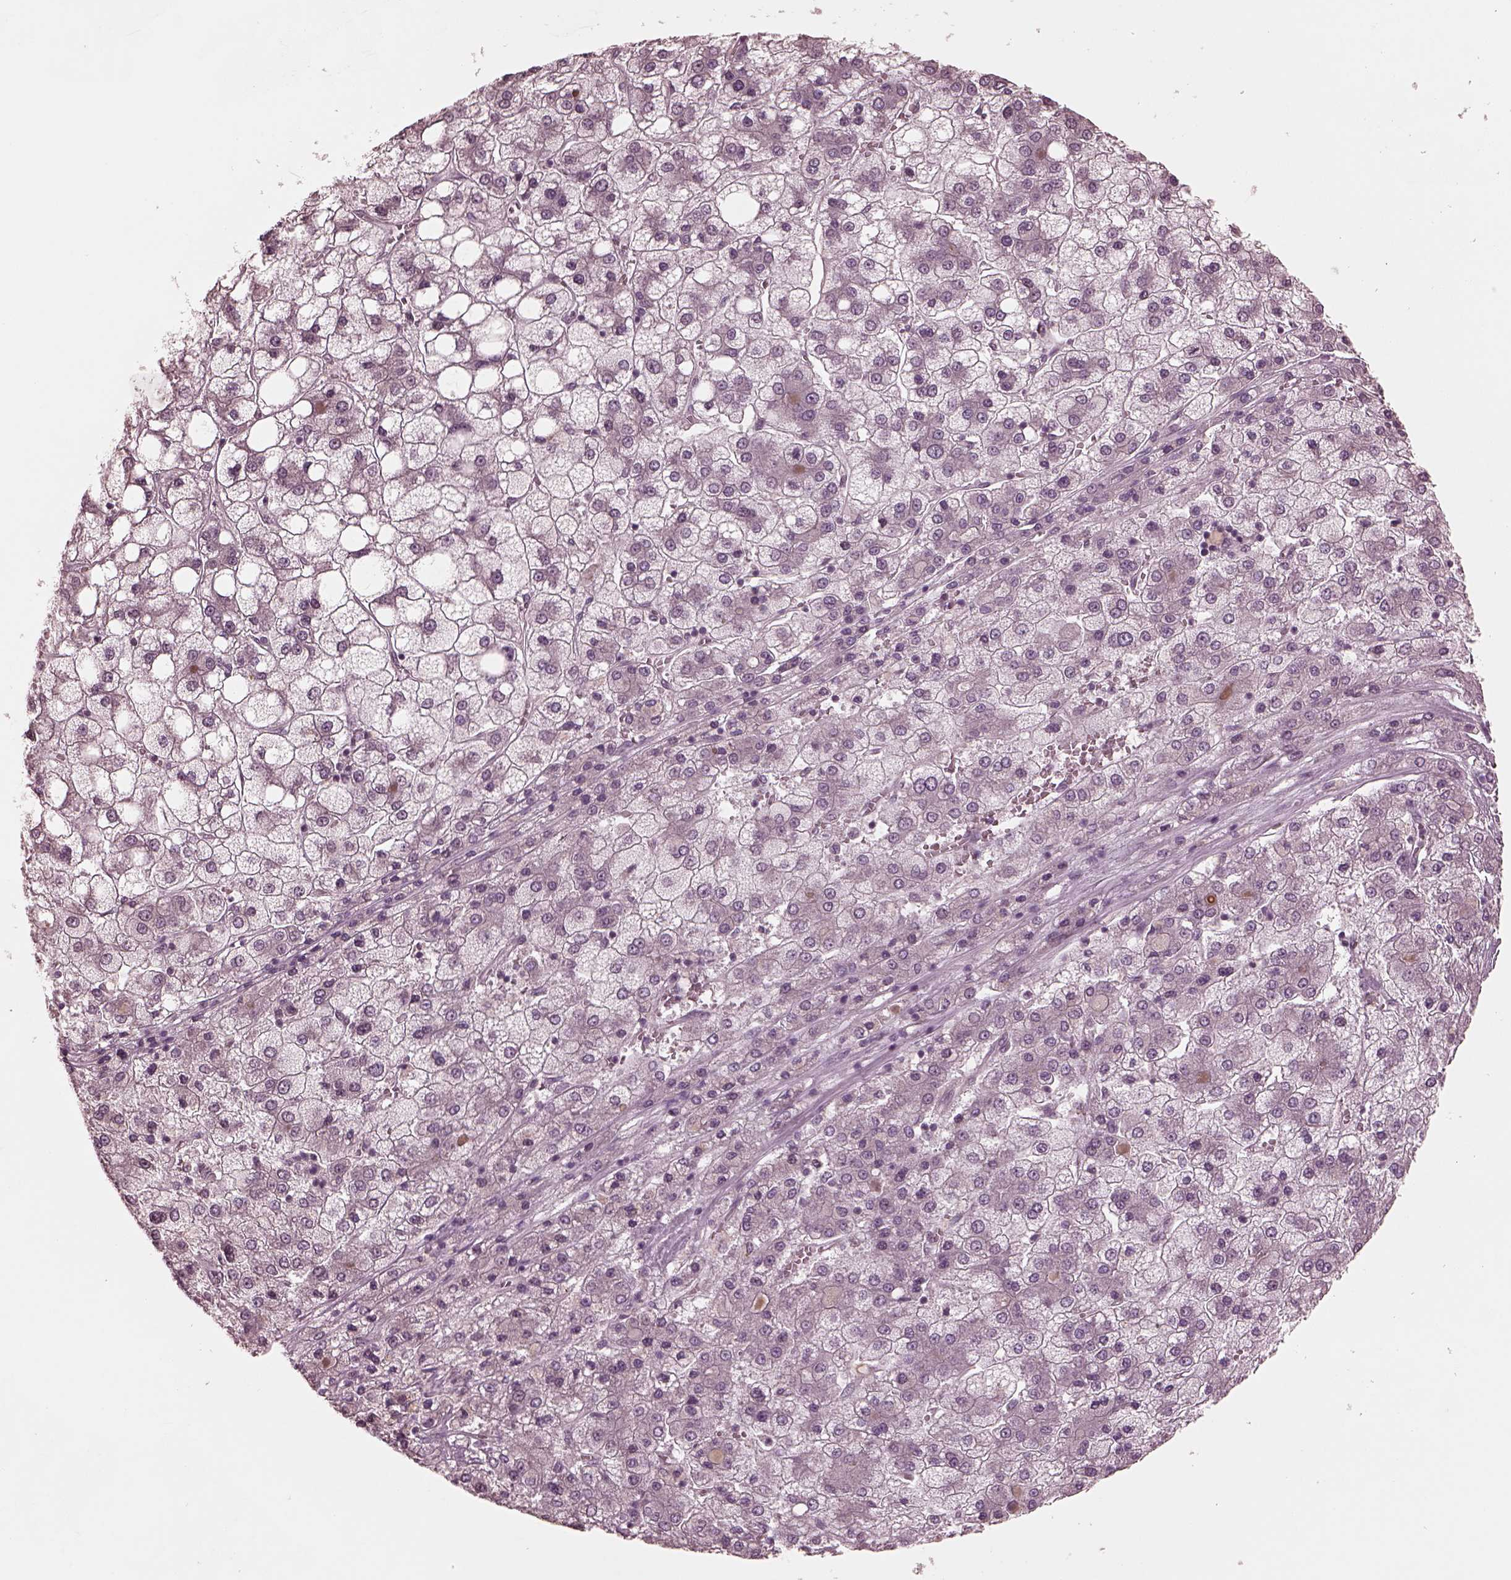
{"staining": {"intensity": "negative", "quantity": "none", "location": "none"}, "tissue": "liver cancer", "cell_type": "Tumor cells", "image_type": "cancer", "snomed": [{"axis": "morphology", "description": "Carcinoma, Hepatocellular, NOS"}, {"axis": "topography", "description": "Liver"}], "caption": "The photomicrograph reveals no significant expression in tumor cells of liver hepatocellular carcinoma.", "gene": "RGS7", "patient": {"sex": "male", "age": 73}}